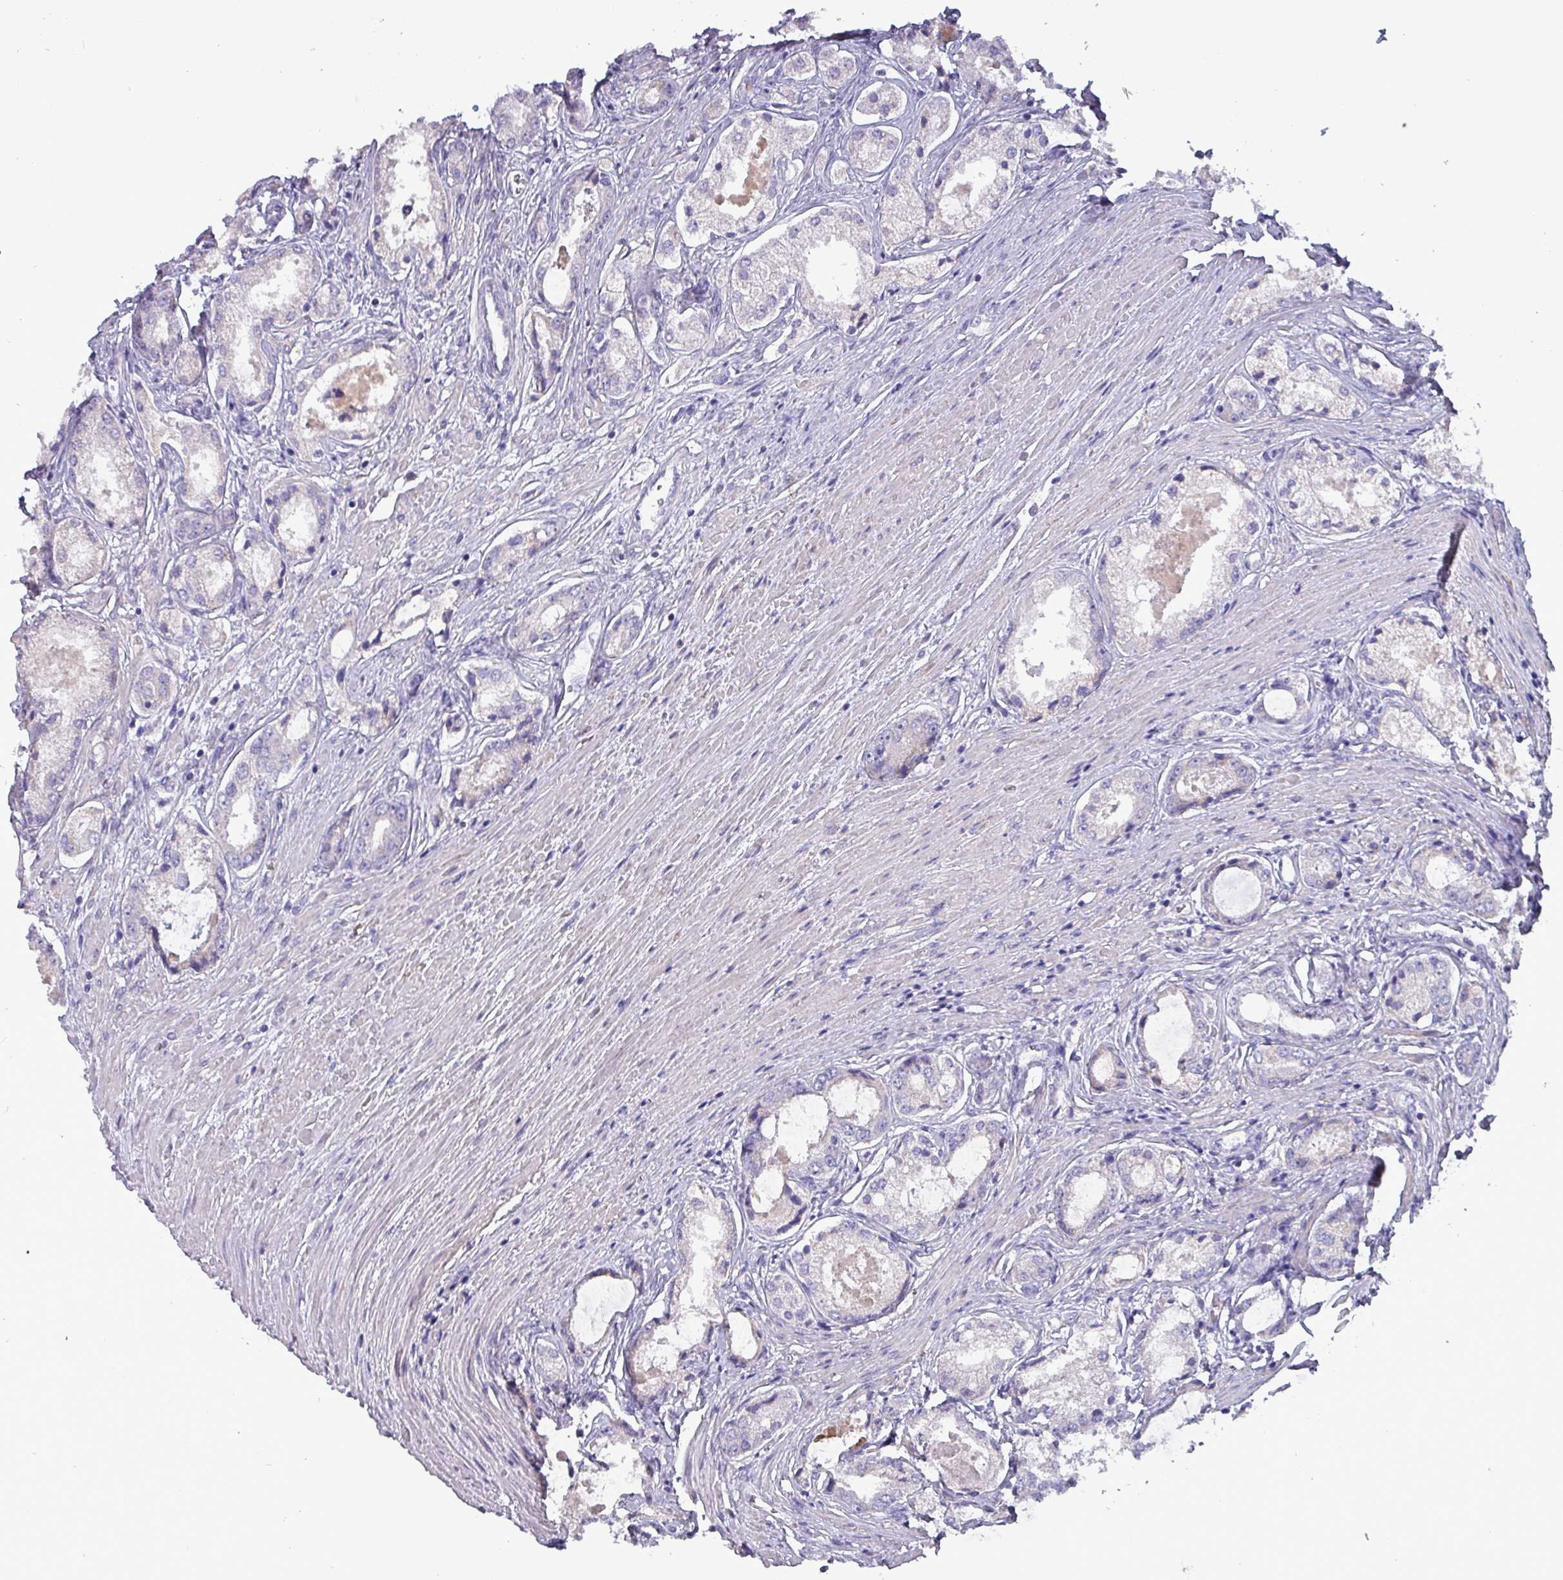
{"staining": {"intensity": "negative", "quantity": "none", "location": "none"}, "tissue": "prostate cancer", "cell_type": "Tumor cells", "image_type": "cancer", "snomed": [{"axis": "morphology", "description": "Adenocarcinoma, Low grade"}, {"axis": "topography", "description": "Prostate"}], "caption": "High power microscopy micrograph of an immunohistochemistry (IHC) photomicrograph of low-grade adenocarcinoma (prostate), revealing no significant staining in tumor cells.", "gene": "HSD3B7", "patient": {"sex": "male", "age": 68}}